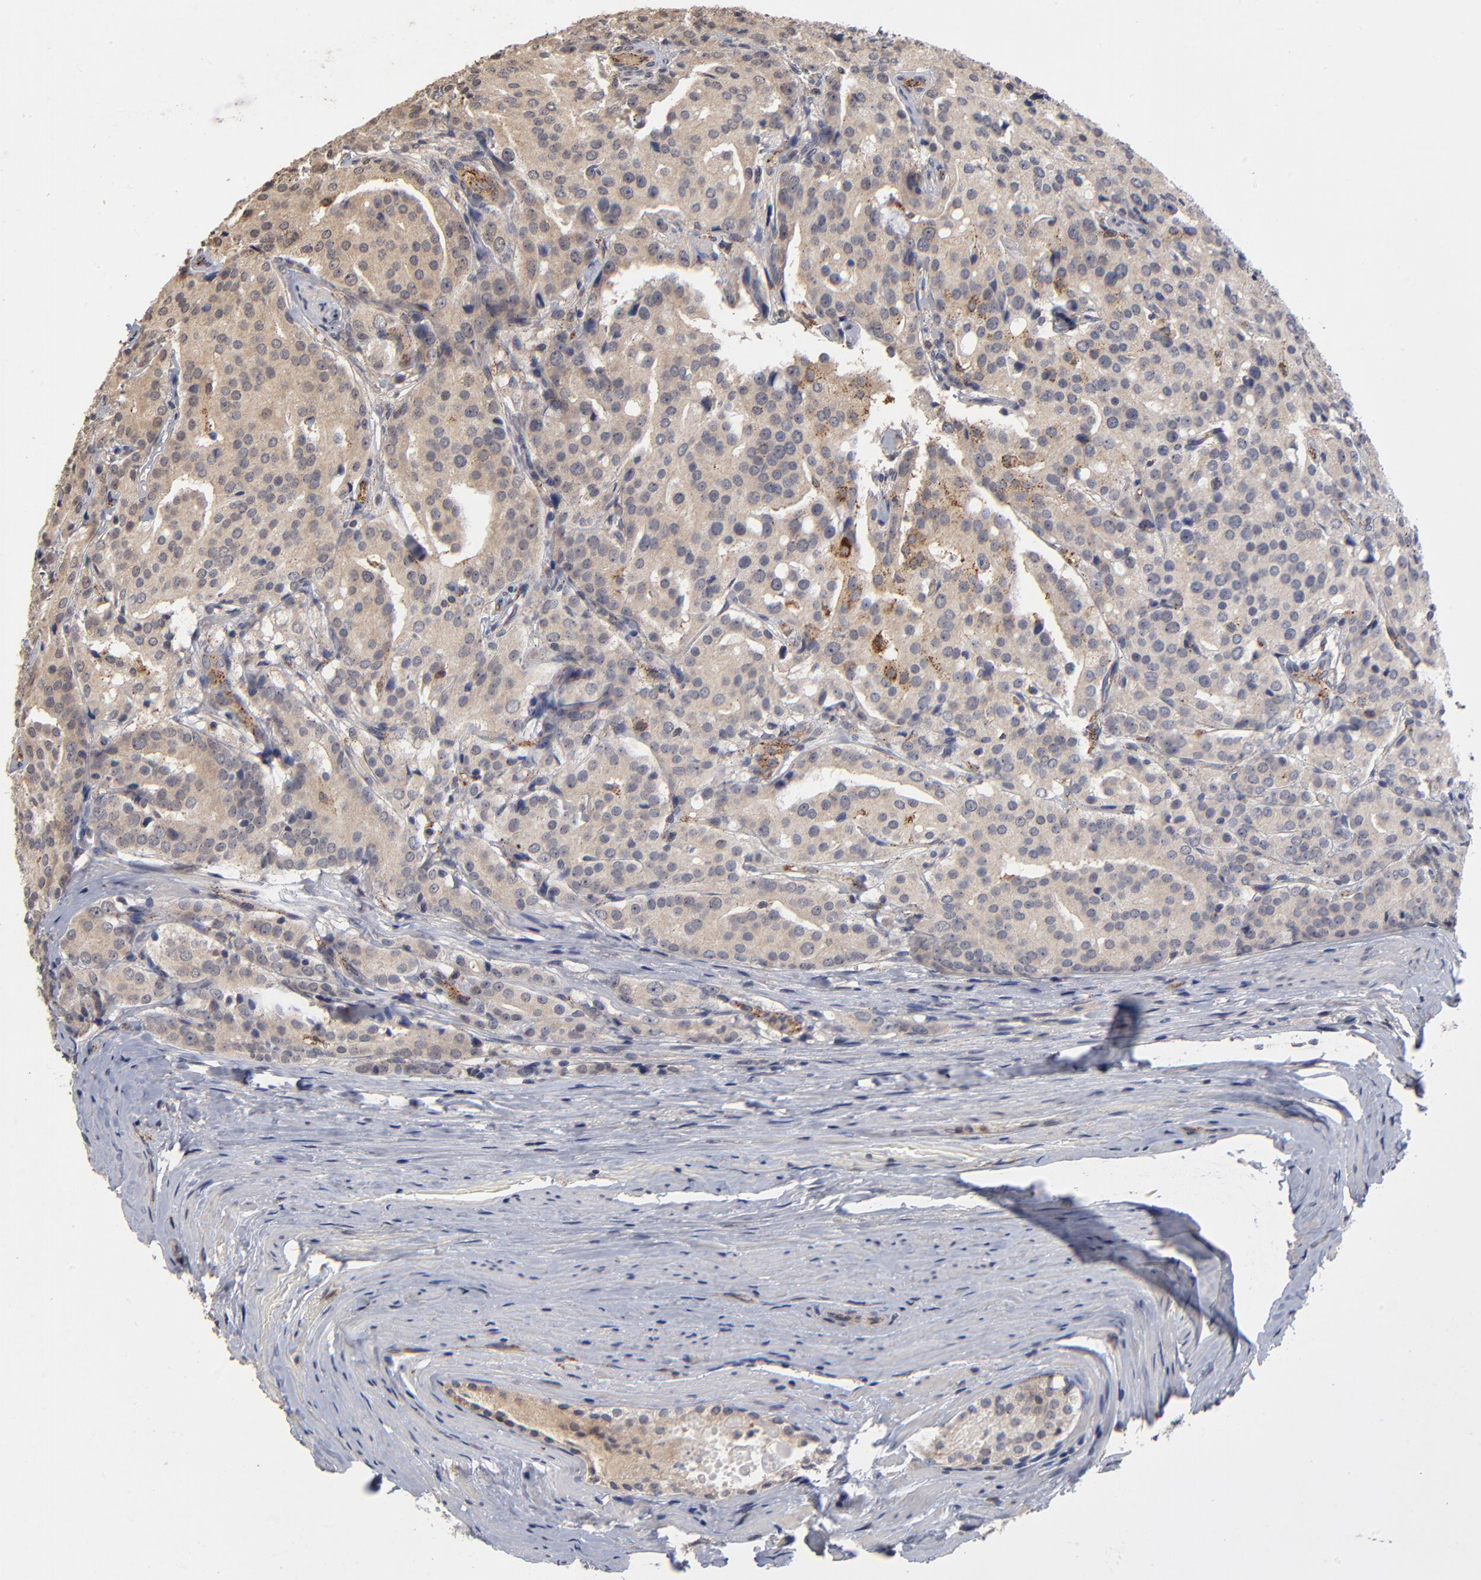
{"staining": {"intensity": "weak", "quantity": "25%-75%", "location": "cytoplasmic/membranous"}, "tissue": "prostate cancer", "cell_type": "Tumor cells", "image_type": "cancer", "snomed": [{"axis": "morphology", "description": "Adenocarcinoma, Medium grade"}, {"axis": "topography", "description": "Prostate"}], "caption": "There is low levels of weak cytoplasmic/membranous positivity in tumor cells of prostate medium-grade adenocarcinoma, as demonstrated by immunohistochemical staining (brown color).", "gene": "ASB8", "patient": {"sex": "male", "age": 72}}